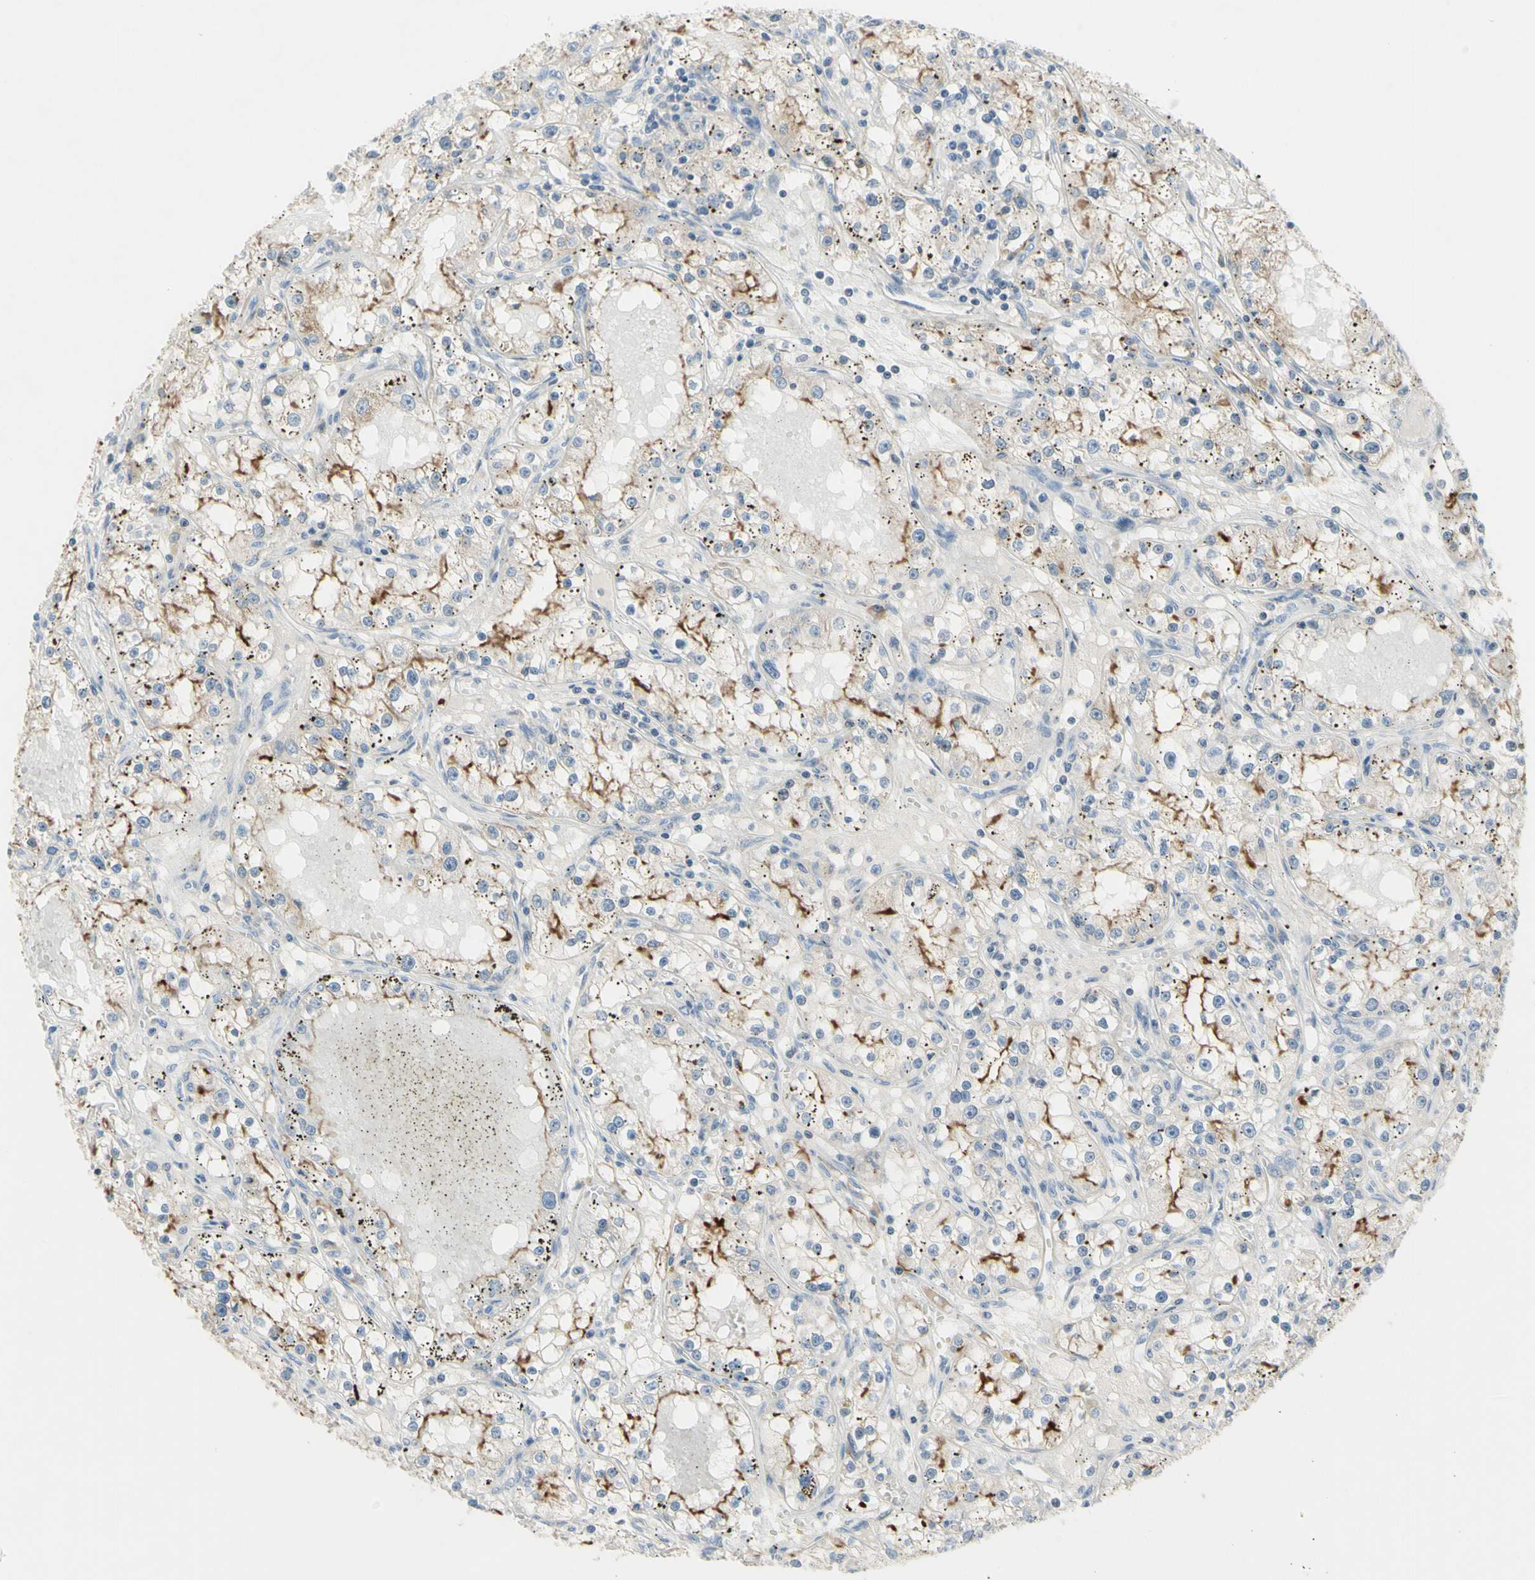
{"staining": {"intensity": "weak", "quantity": ">75%", "location": "cytoplasmic/membranous"}, "tissue": "renal cancer", "cell_type": "Tumor cells", "image_type": "cancer", "snomed": [{"axis": "morphology", "description": "Adenocarcinoma, NOS"}, {"axis": "topography", "description": "Kidney"}], "caption": "A brown stain shows weak cytoplasmic/membranous expression of a protein in renal cancer tumor cells.", "gene": "MUC1", "patient": {"sex": "male", "age": 56}}